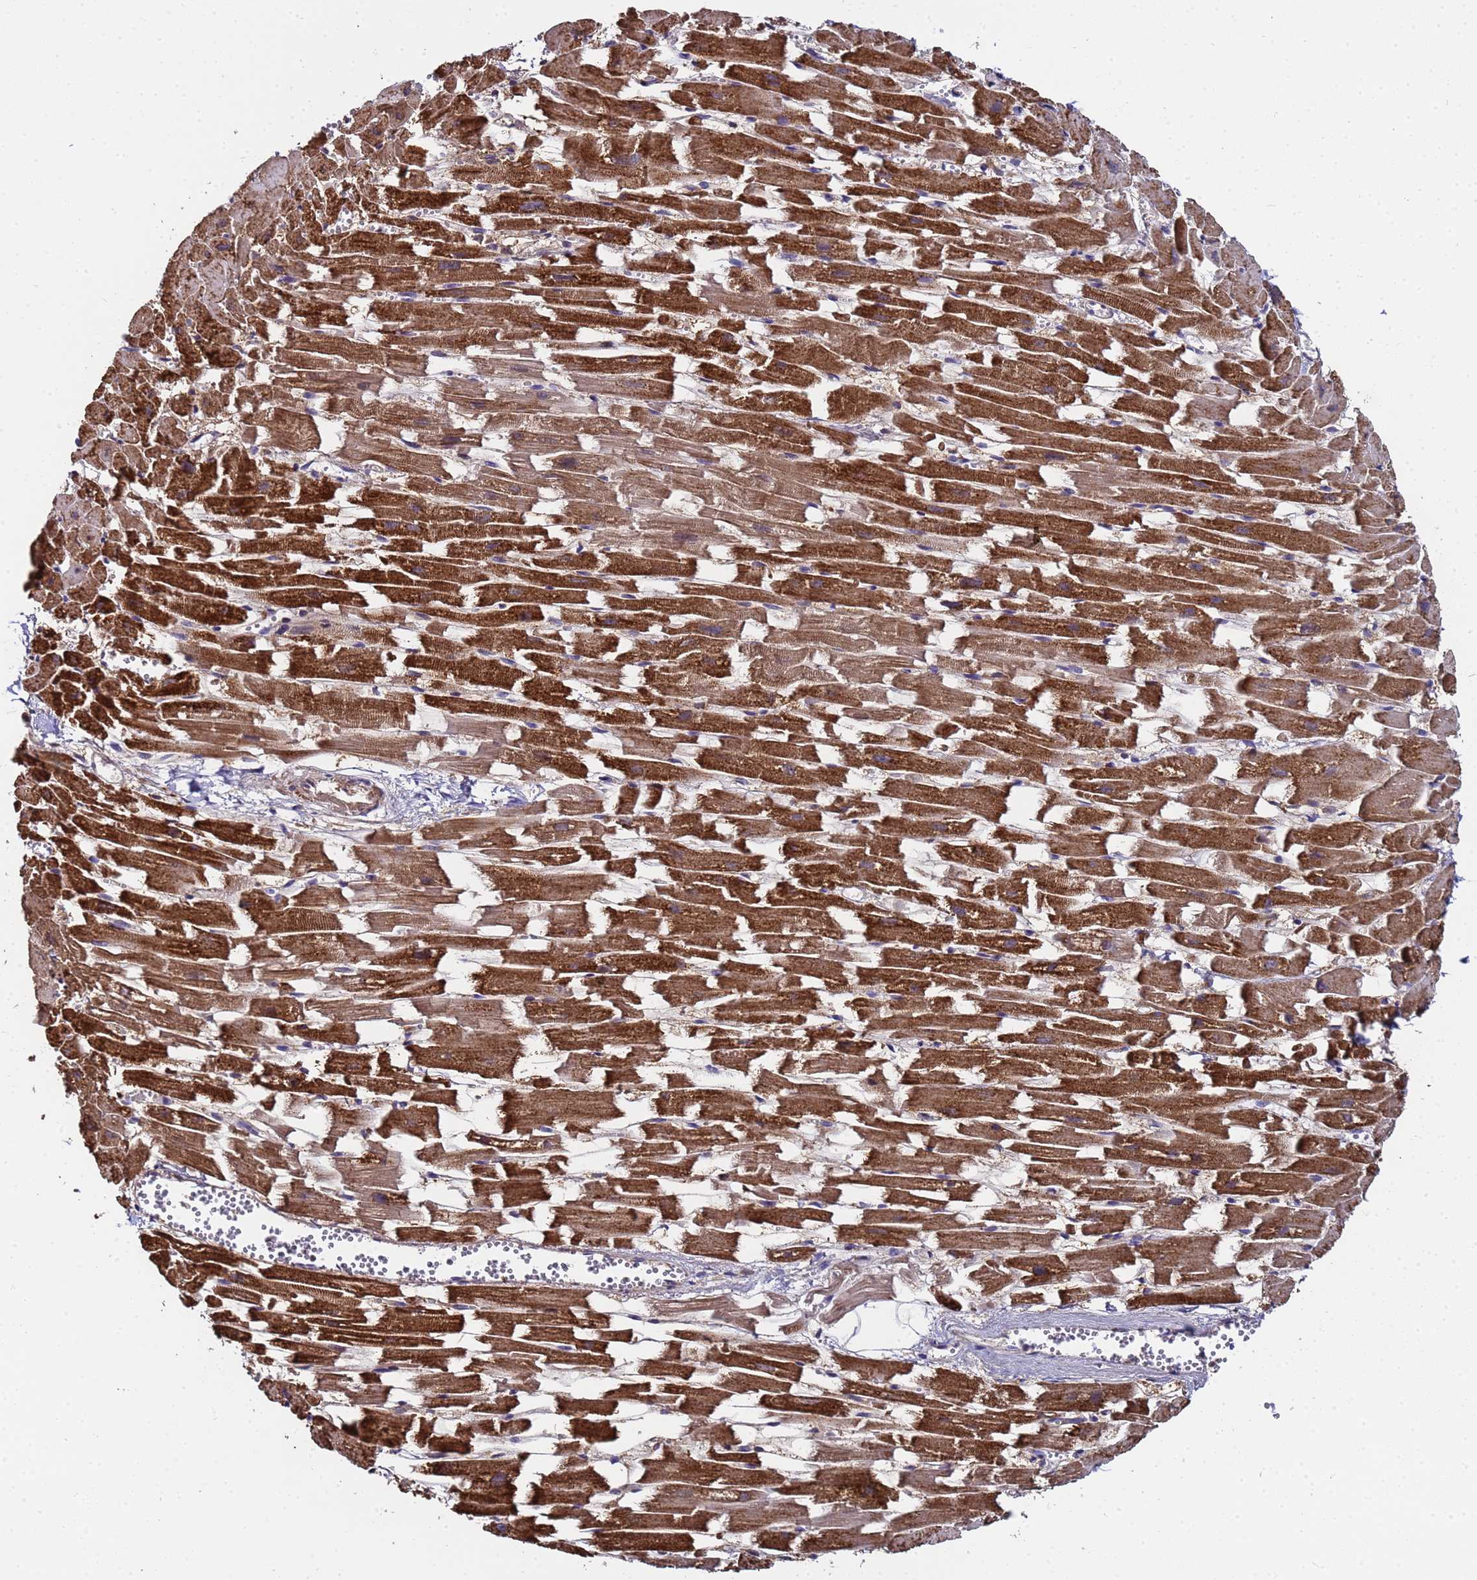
{"staining": {"intensity": "strong", "quantity": ">75%", "location": "cytoplasmic/membranous"}, "tissue": "heart muscle", "cell_type": "Cardiomyocytes", "image_type": "normal", "snomed": [{"axis": "morphology", "description": "Normal tissue, NOS"}, {"axis": "topography", "description": "Heart"}], "caption": "Protein staining of normal heart muscle reveals strong cytoplasmic/membranous positivity in about >75% of cardiomyocytes. The protein is stained brown, and the nuclei are stained in blue (DAB (3,3'-diaminobenzidine) IHC with brightfield microscopy, high magnification).", "gene": "ANAPC13", "patient": {"sex": "female", "age": 64}}